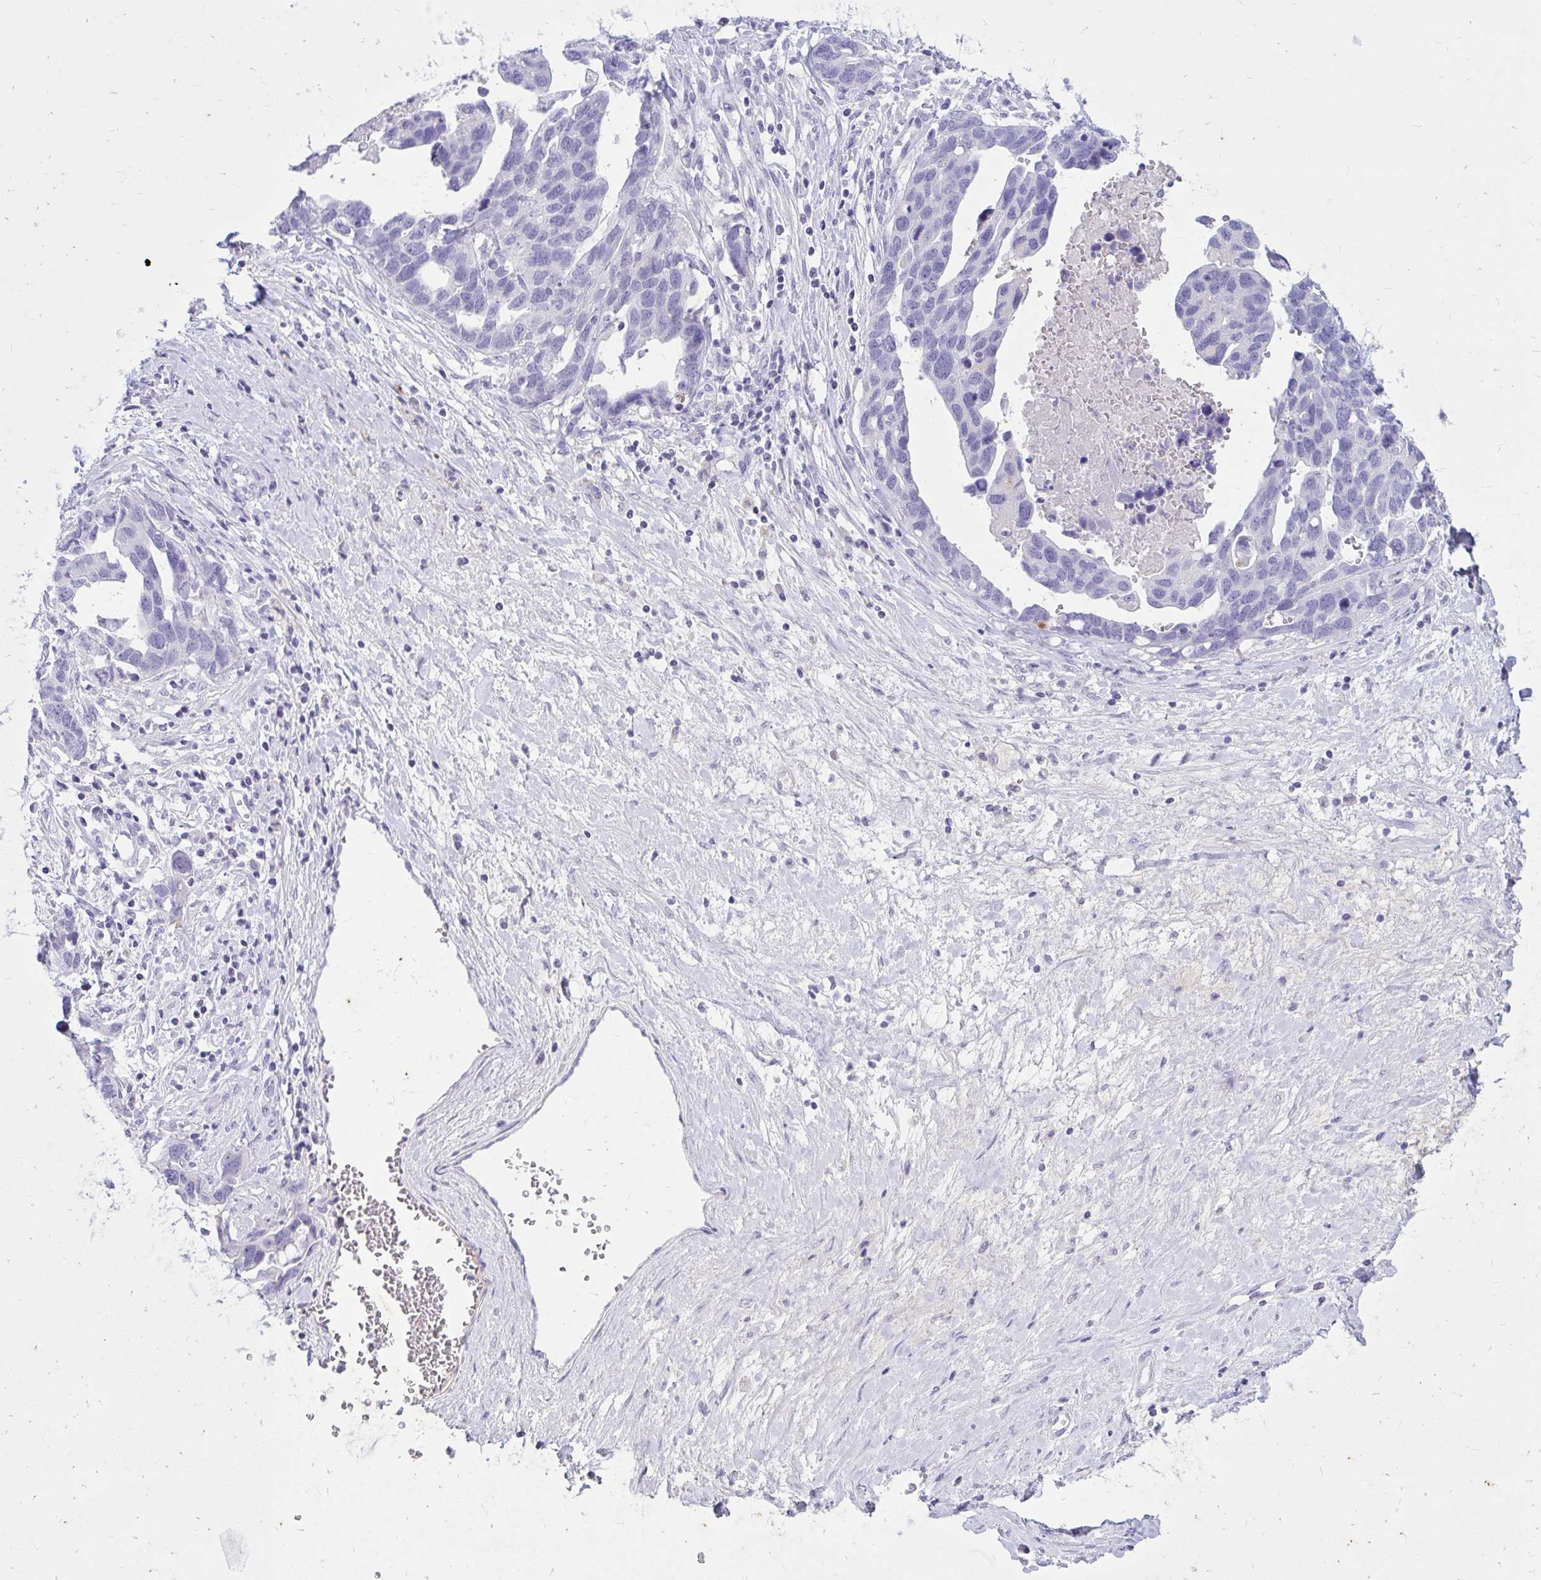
{"staining": {"intensity": "negative", "quantity": "none", "location": "none"}, "tissue": "ovarian cancer", "cell_type": "Tumor cells", "image_type": "cancer", "snomed": [{"axis": "morphology", "description": "Cystadenocarcinoma, serous, NOS"}, {"axis": "topography", "description": "Ovary"}], "caption": "Tumor cells are negative for protein expression in human serous cystadenocarcinoma (ovarian).", "gene": "NANOGNB", "patient": {"sex": "female", "age": 54}}